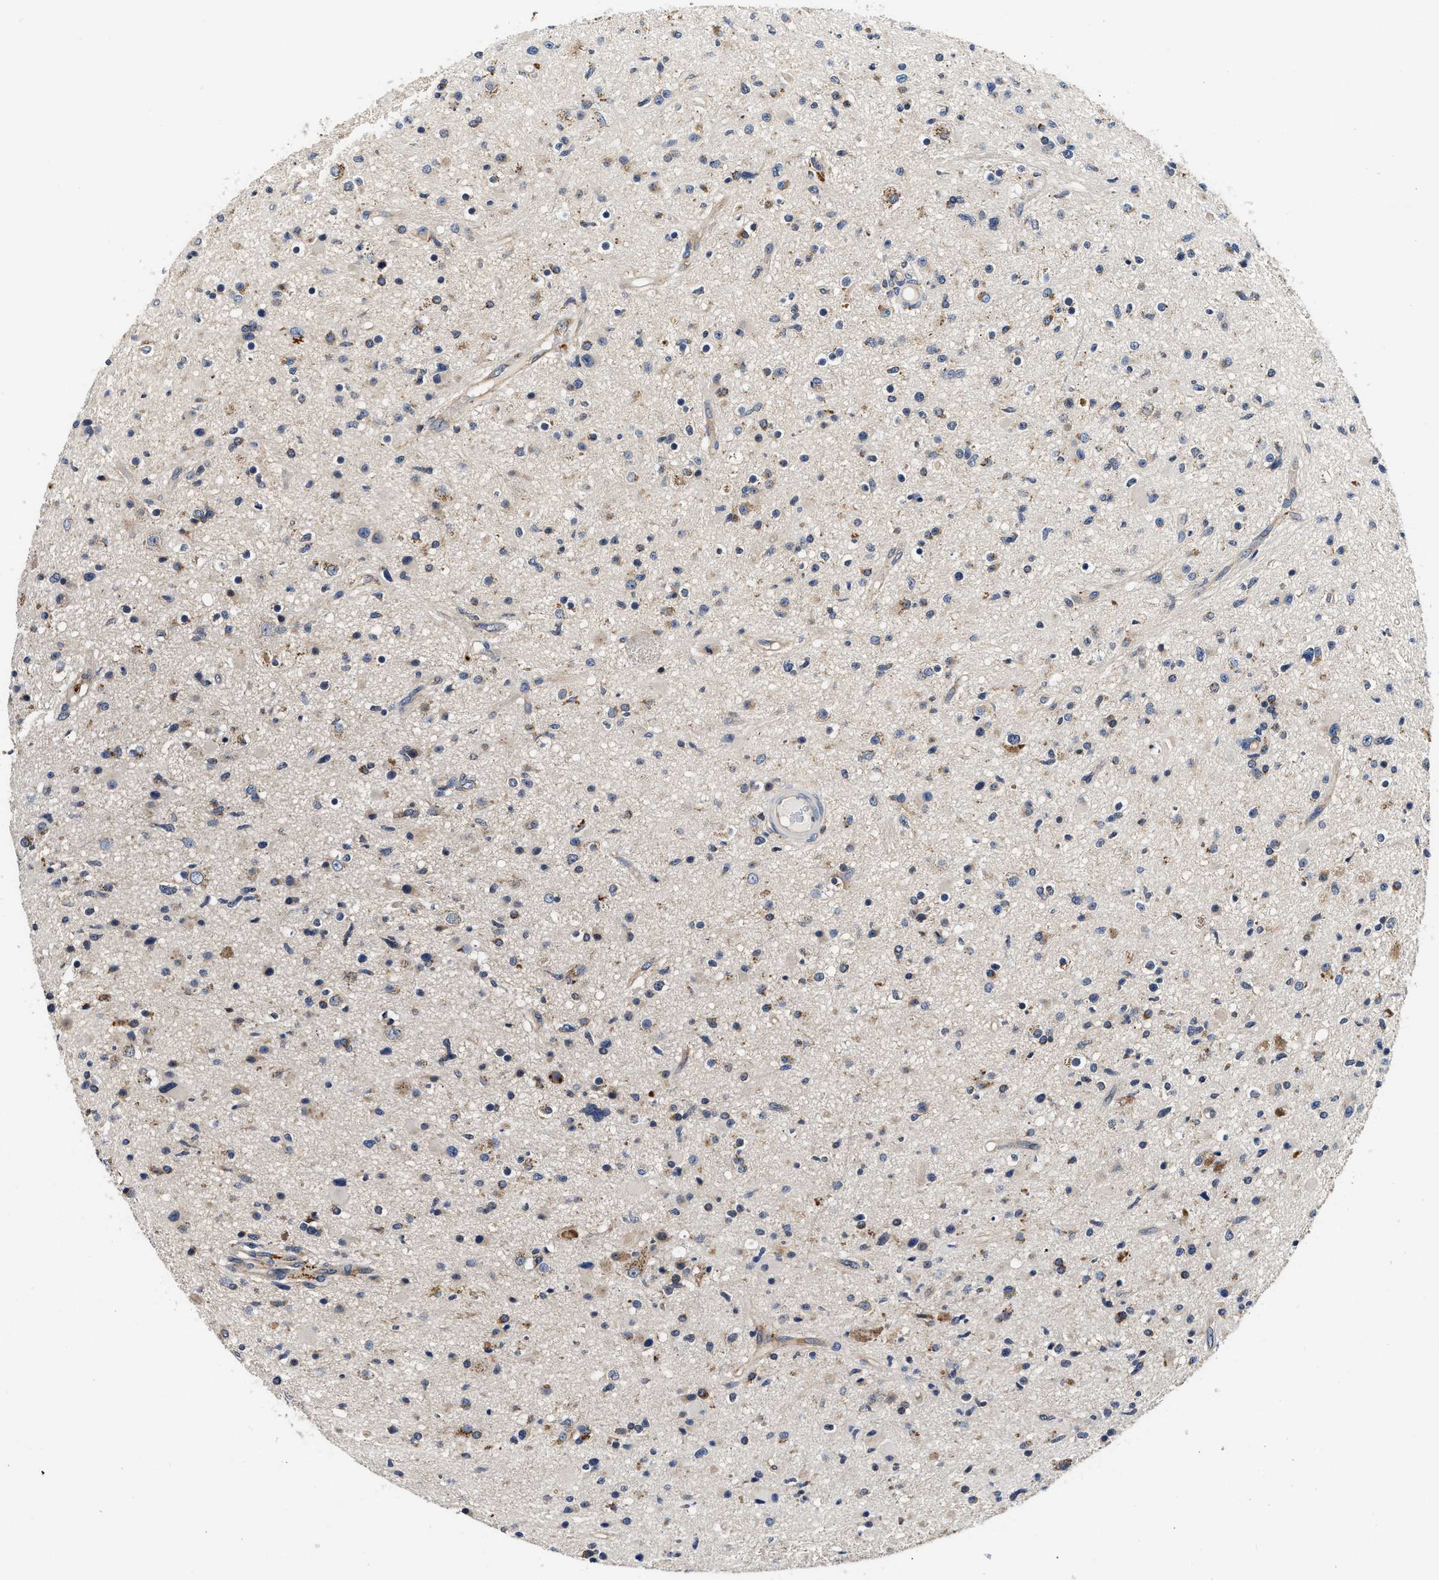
{"staining": {"intensity": "weak", "quantity": "<25%", "location": "cytoplasmic/membranous"}, "tissue": "glioma", "cell_type": "Tumor cells", "image_type": "cancer", "snomed": [{"axis": "morphology", "description": "Glioma, malignant, High grade"}, {"axis": "topography", "description": "Brain"}], "caption": "The immunohistochemistry image has no significant staining in tumor cells of malignant glioma (high-grade) tissue.", "gene": "FAM185A", "patient": {"sex": "male", "age": 33}}